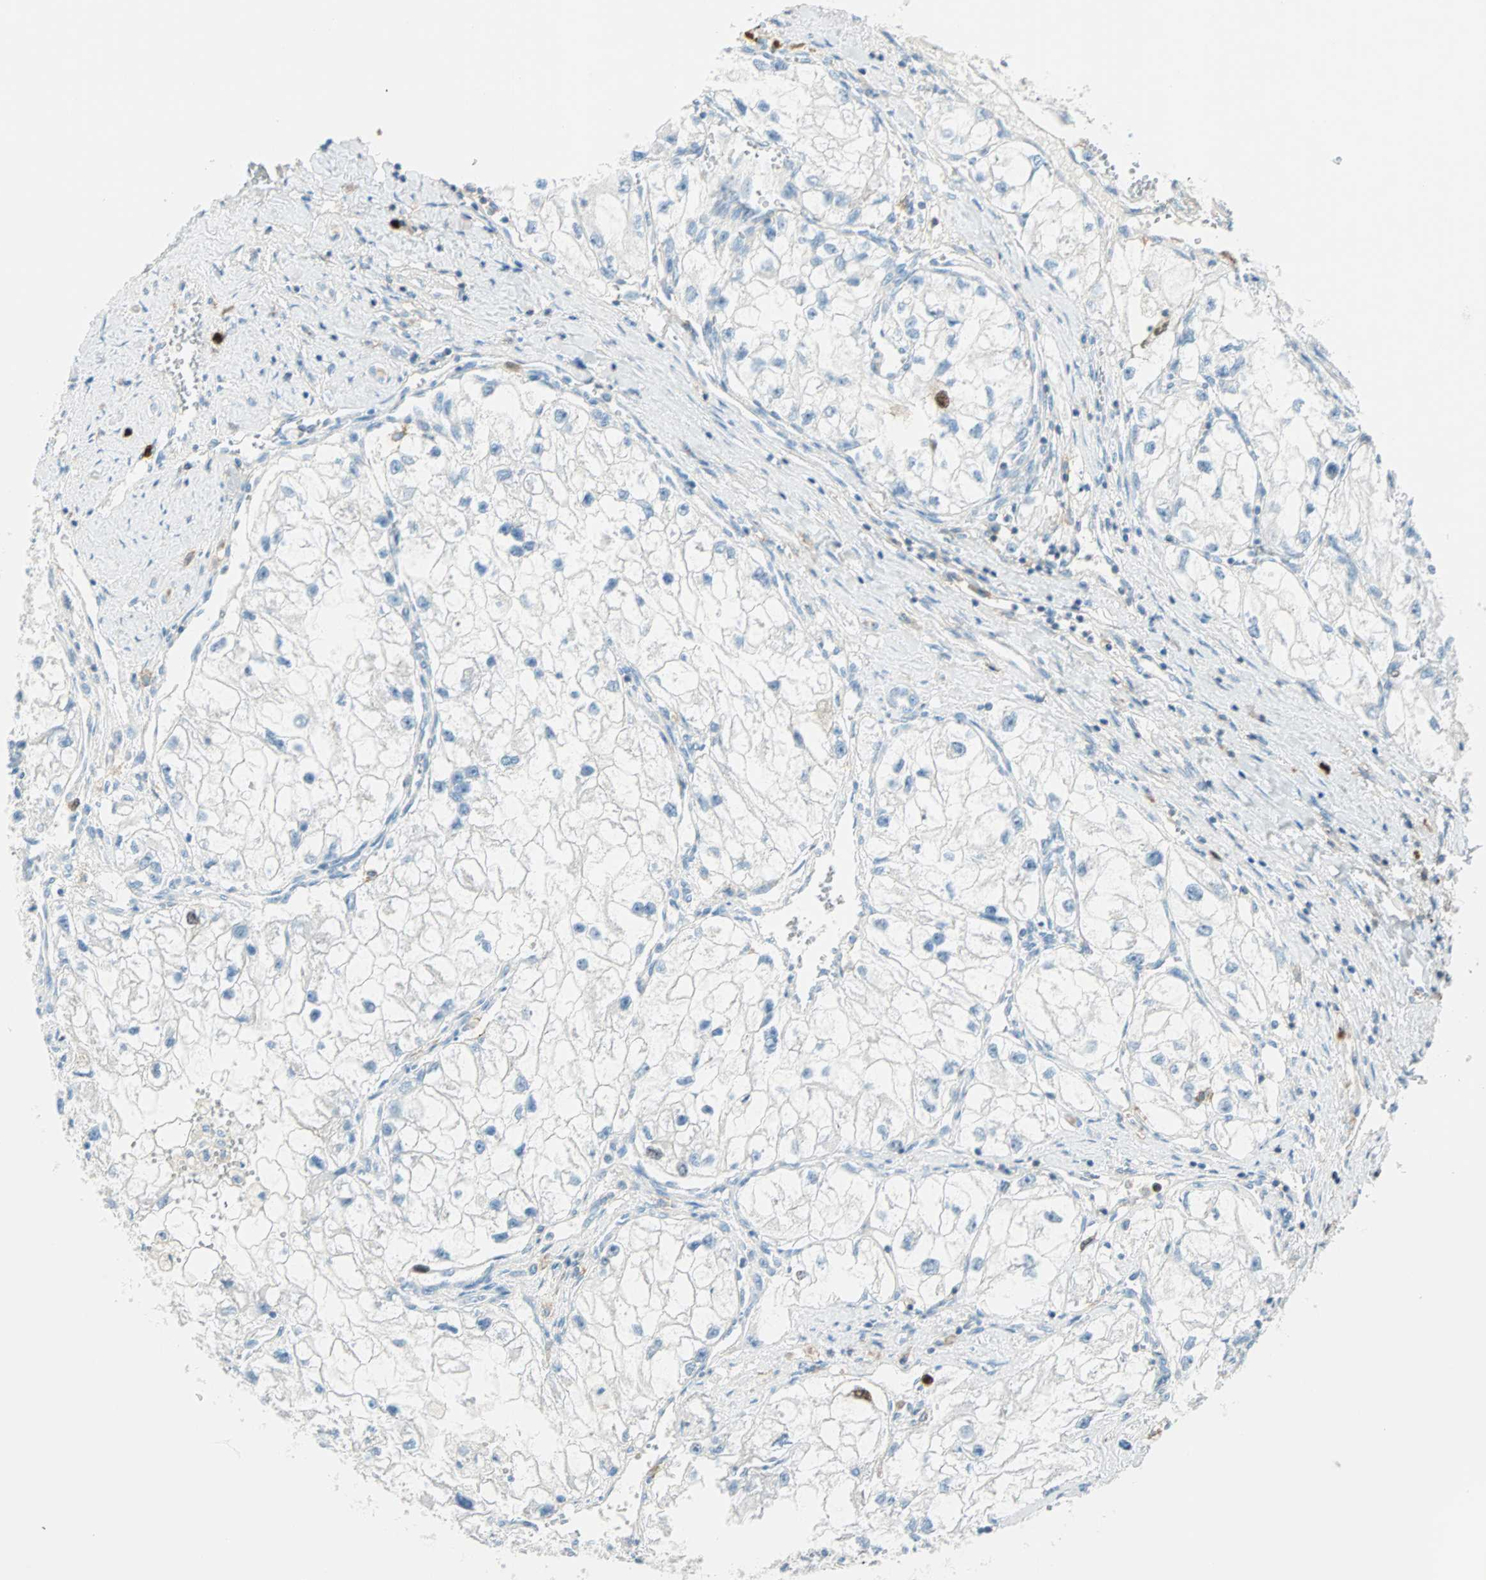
{"staining": {"intensity": "negative", "quantity": "none", "location": "none"}, "tissue": "renal cancer", "cell_type": "Tumor cells", "image_type": "cancer", "snomed": [{"axis": "morphology", "description": "Adenocarcinoma, NOS"}, {"axis": "topography", "description": "Kidney"}], "caption": "A micrograph of renal adenocarcinoma stained for a protein displays no brown staining in tumor cells.", "gene": "PTTG1", "patient": {"sex": "female", "age": 70}}